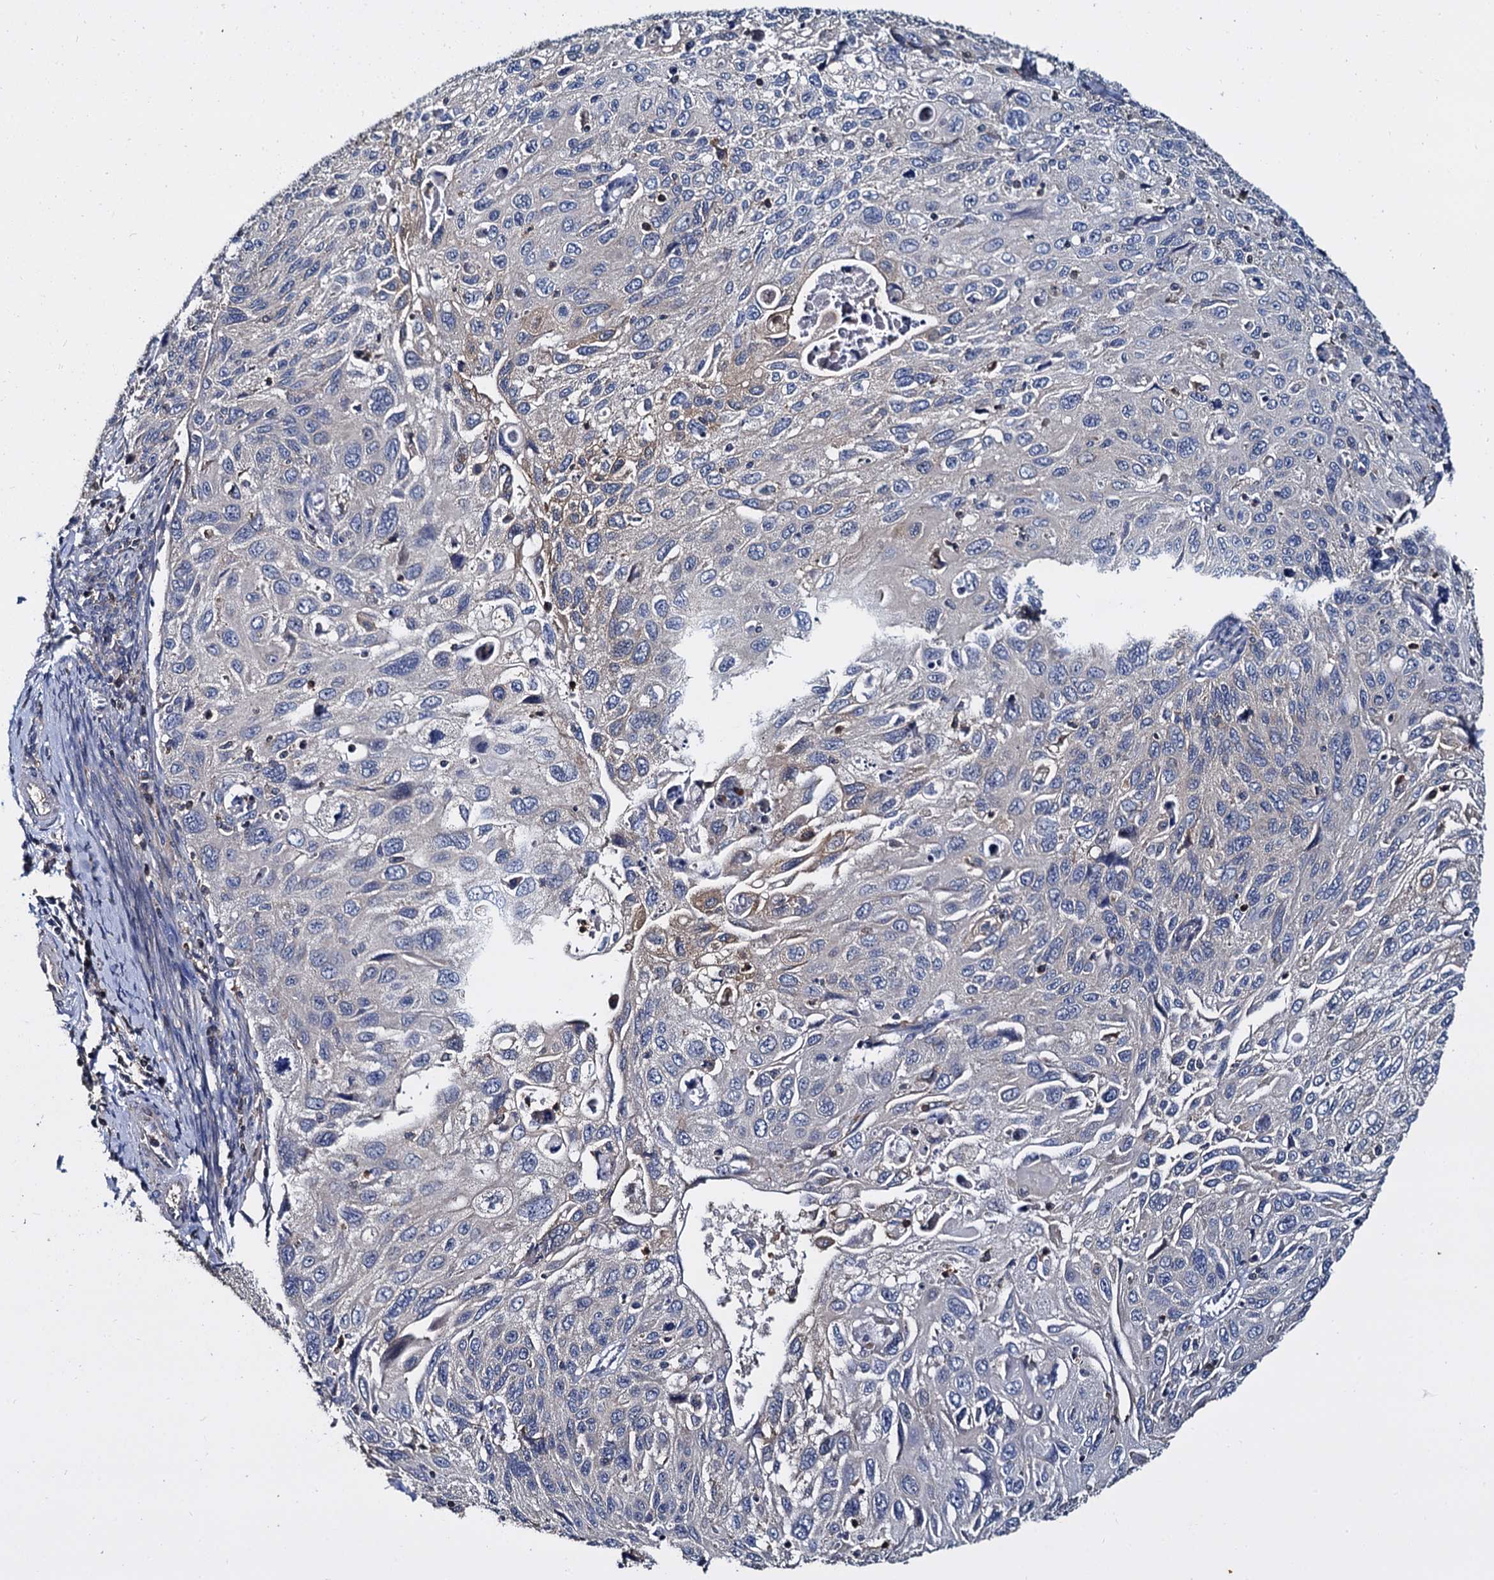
{"staining": {"intensity": "weak", "quantity": "<25%", "location": "cytoplasmic/membranous"}, "tissue": "cervical cancer", "cell_type": "Tumor cells", "image_type": "cancer", "snomed": [{"axis": "morphology", "description": "Squamous cell carcinoma, NOS"}, {"axis": "topography", "description": "Cervix"}], "caption": "An IHC histopathology image of cervical cancer is shown. There is no staining in tumor cells of cervical cancer. The staining is performed using DAB (3,3'-diaminobenzidine) brown chromogen with nuclei counter-stained in using hematoxylin.", "gene": "ANKRD13A", "patient": {"sex": "female", "age": 70}}